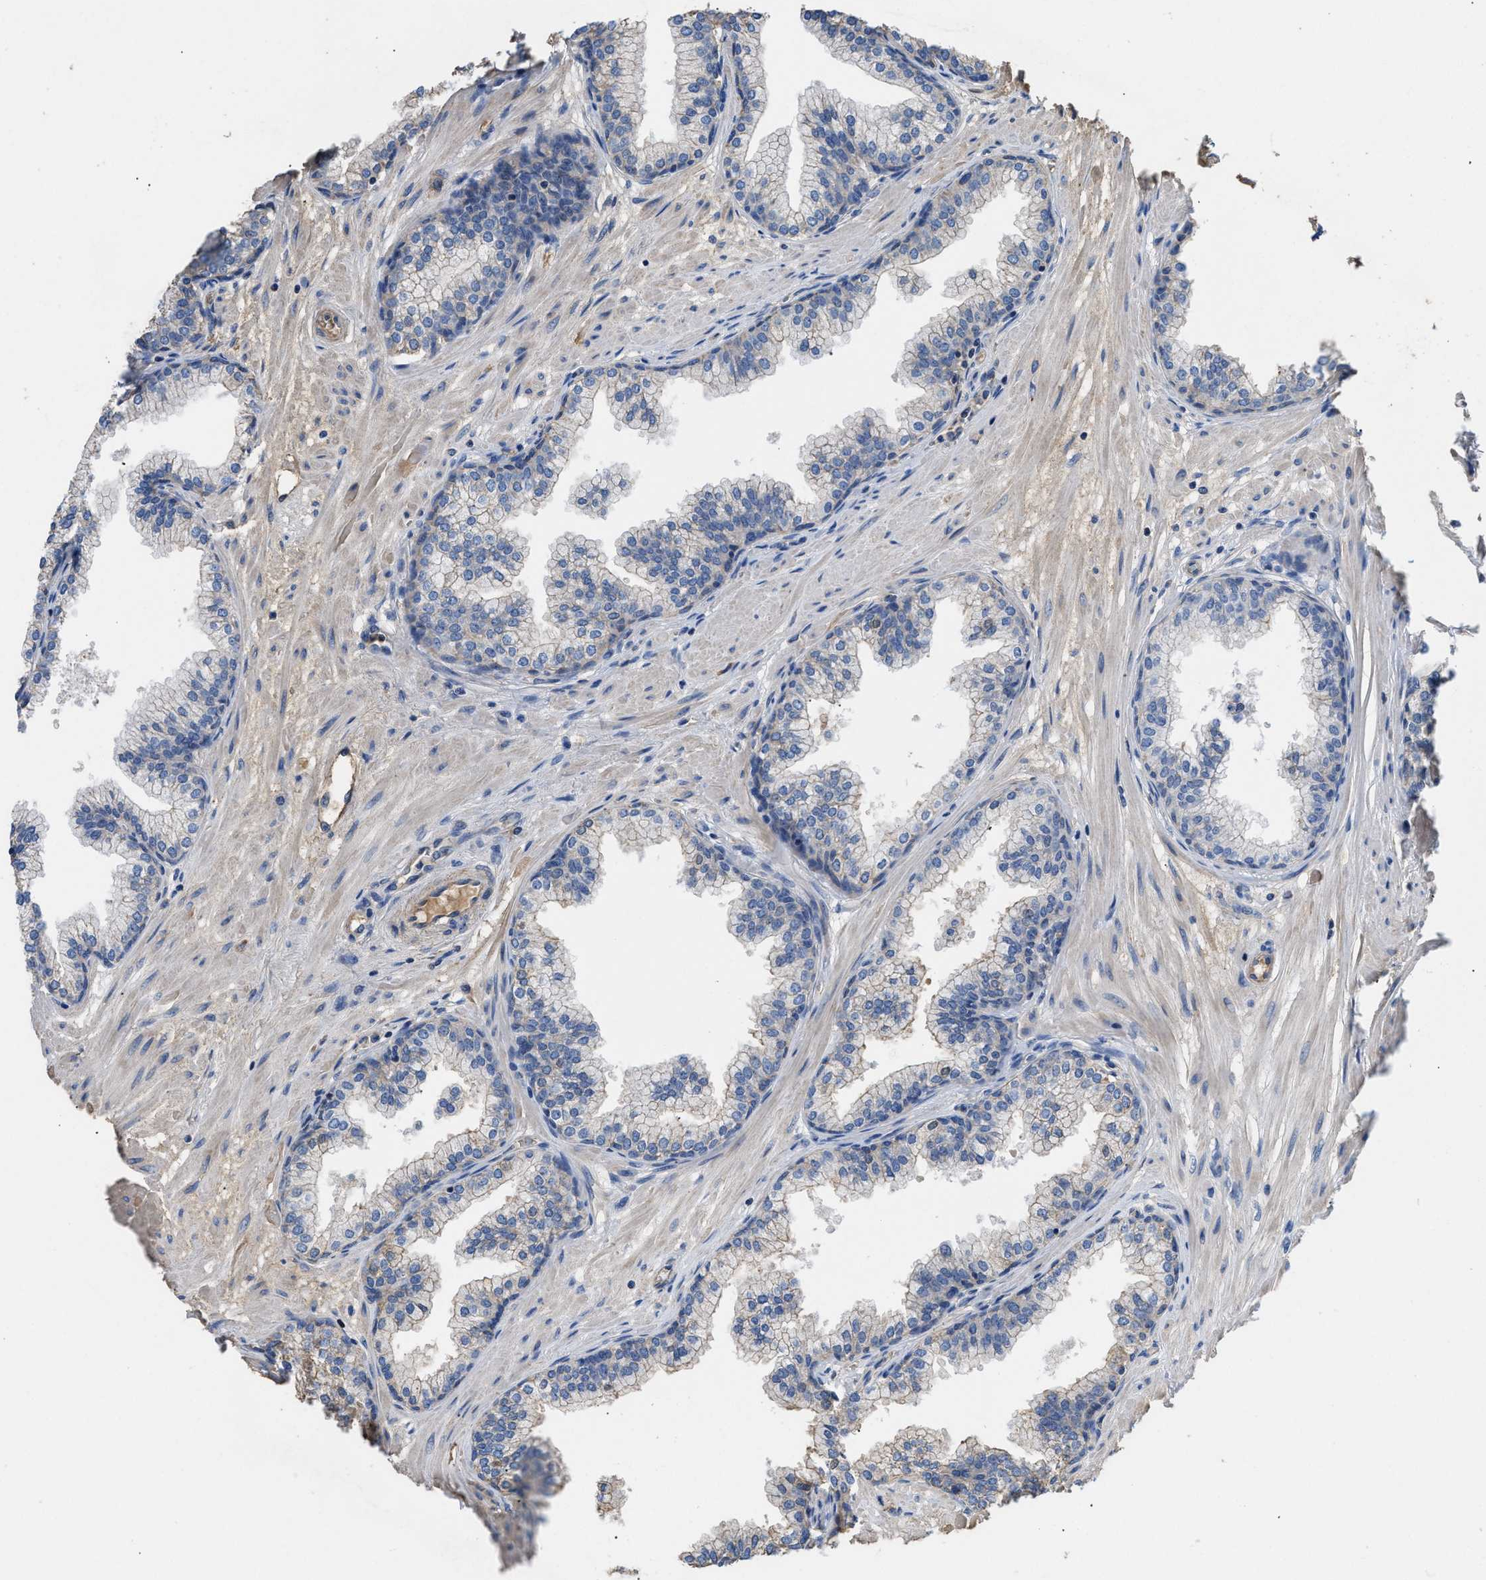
{"staining": {"intensity": "weak", "quantity": "<25%", "location": "cytoplasmic/membranous"}, "tissue": "prostate", "cell_type": "Glandular cells", "image_type": "normal", "snomed": [{"axis": "morphology", "description": "Normal tissue, NOS"}, {"axis": "morphology", "description": "Urothelial carcinoma, Low grade"}, {"axis": "topography", "description": "Urinary bladder"}, {"axis": "topography", "description": "Prostate"}], "caption": "This histopathology image is of unremarkable prostate stained with IHC to label a protein in brown with the nuclei are counter-stained blue. There is no staining in glandular cells.", "gene": "USP4", "patient": {"sex": "male", "age": 60}}